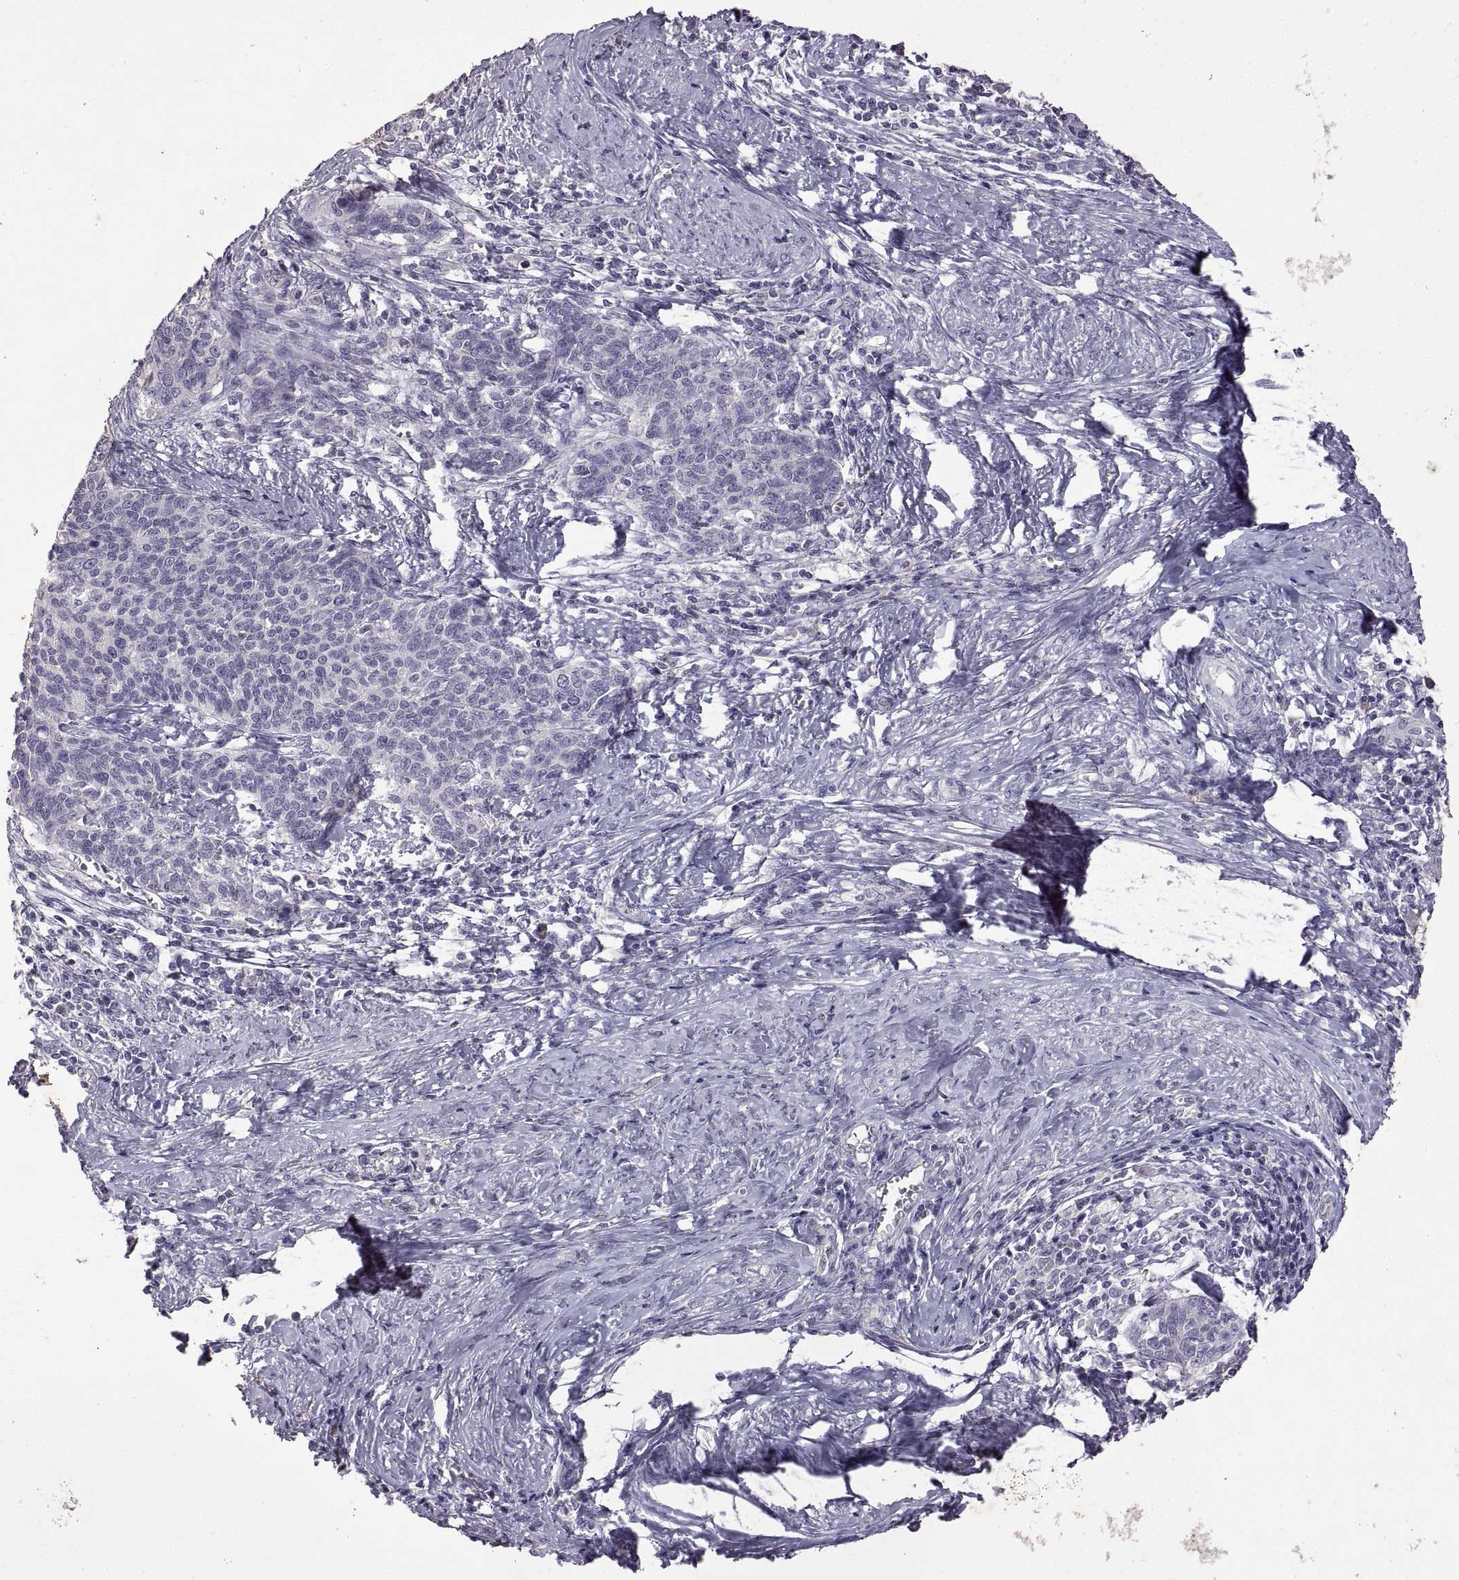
{"staining": {"intensity": "negative", "quantity": "none", "location": "none"}, "tissue": "cervical cancer", "cell_type": "Tumor cells", "image_type": "cancer", "snomed": [{"axis": "morphology", "description": "Squamous cell carcinoma, NOS"}, {"axis": "topography", "description": "Cervix"}], "caption": "IHC of squamous cell carcinoma (cervical) displays no positivity in tumor cells.", "gene": "DEFB136", "patient": {"sex": "female", "age": 39}}